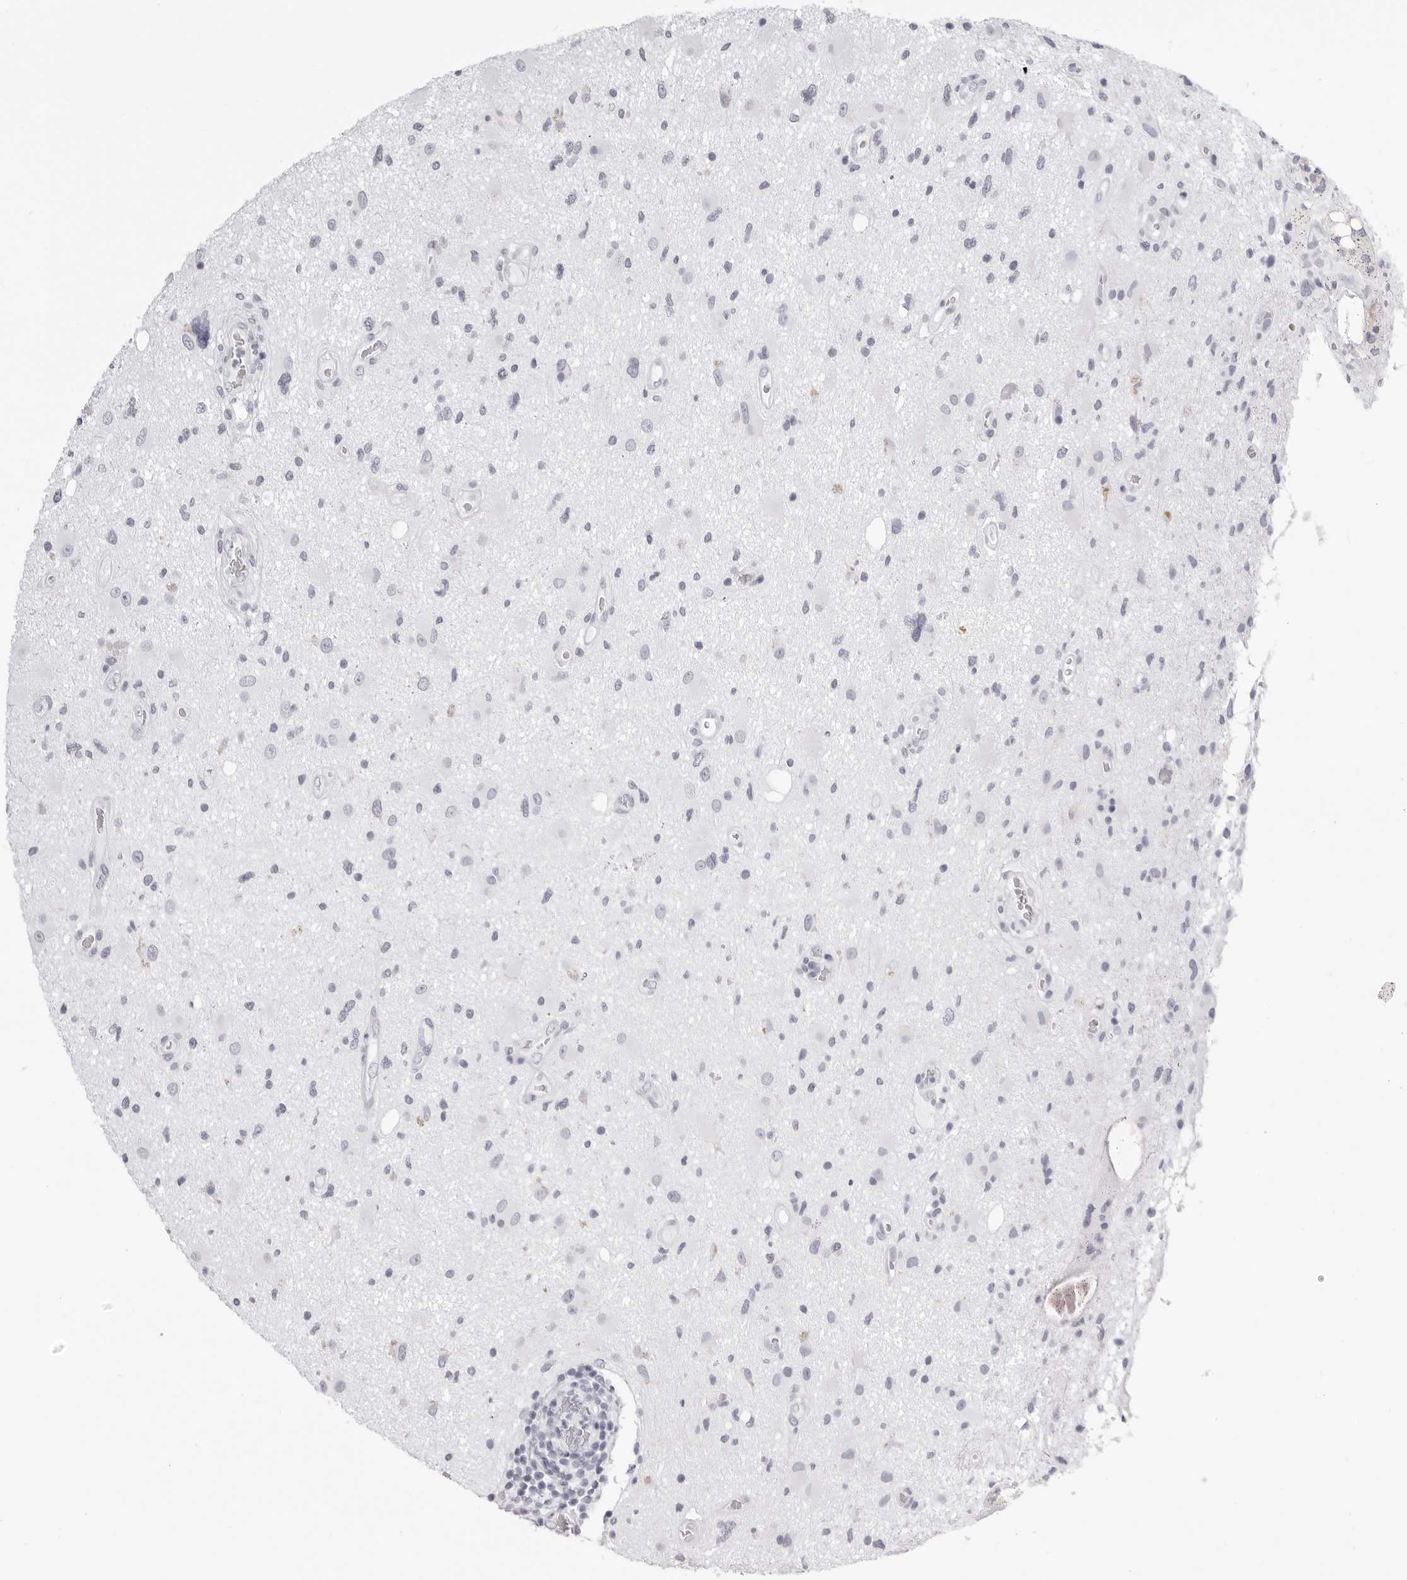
{"staining": {"intensity": "negative", "quantity": "none", "location": "none"}, "tissue": "glioma", "cell_type": "Tumor cells", "image_type": "cancer", "snomed": [{"axis": "morphology", "description": "Glioma, malignant, High grade"}, {"axis": "topography", "description": "Brain"}], "caption": "This histopathology image is of high-grade glioma (malignant) stained with IHC to label a protein in brown with the nuclei are counter-stained blue. There is no staining in tumor cells.", "gene": "CST1", "patient": {"sex": "male", "age": 33}}